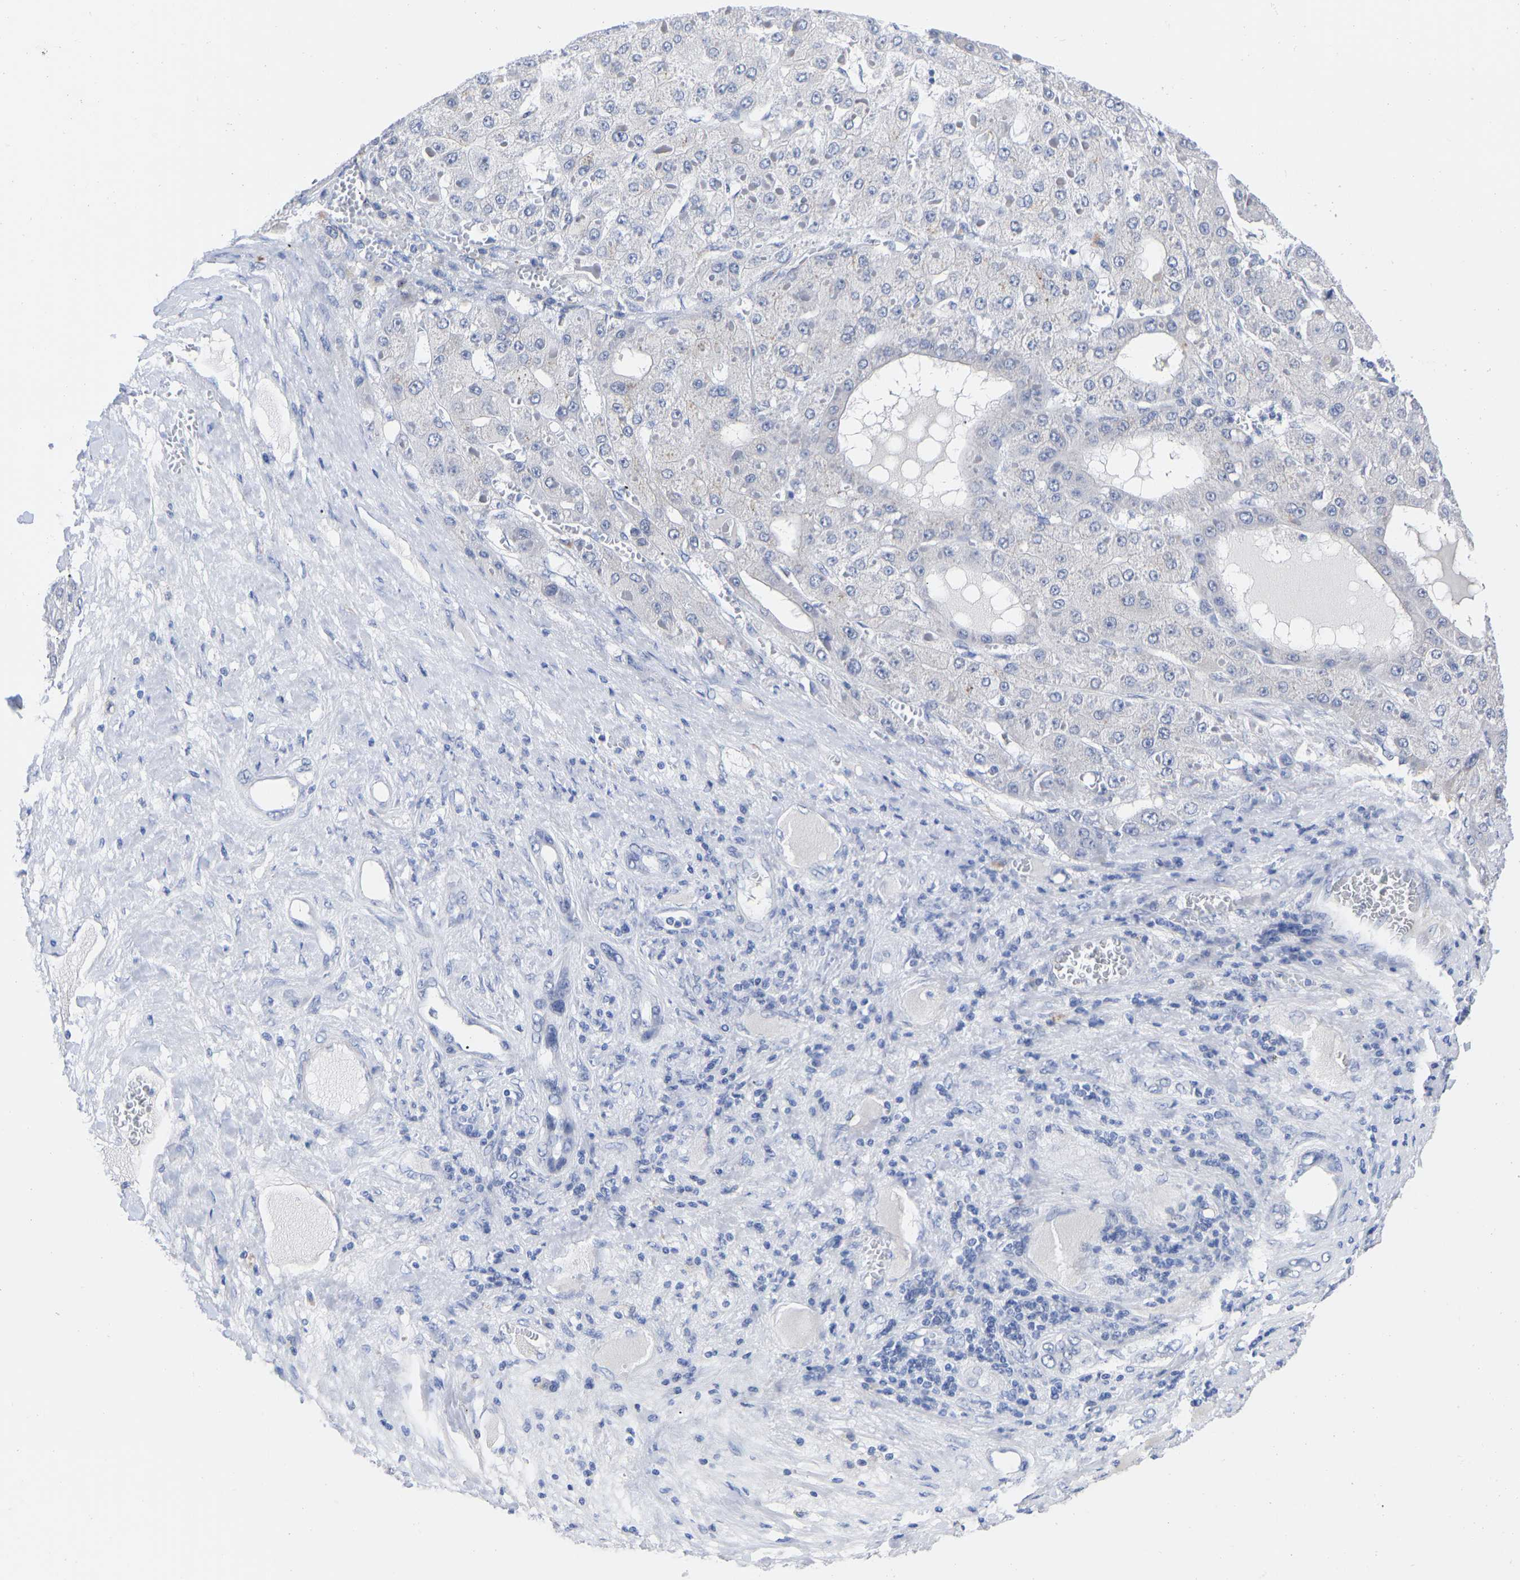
{"staining": {"intensity": "negative", "quantity": "none", "location": "none"}, "tissue": "liver cancer", "cell_type": "Tumor cells", "image_type": "cancer", "snomed": [{"axis": "morphology", "description": "Carcinoma, Hepatocellular, NOS"}, {"axis": "topography", "description": "Liver"}], "caption": "DAB immunohistochemical staining of human liver hepatocellular carcinoma reveals no significant staining in tumor cells.", "gene": "GPA33", "patient": {"sex": "female", "age": 73}}